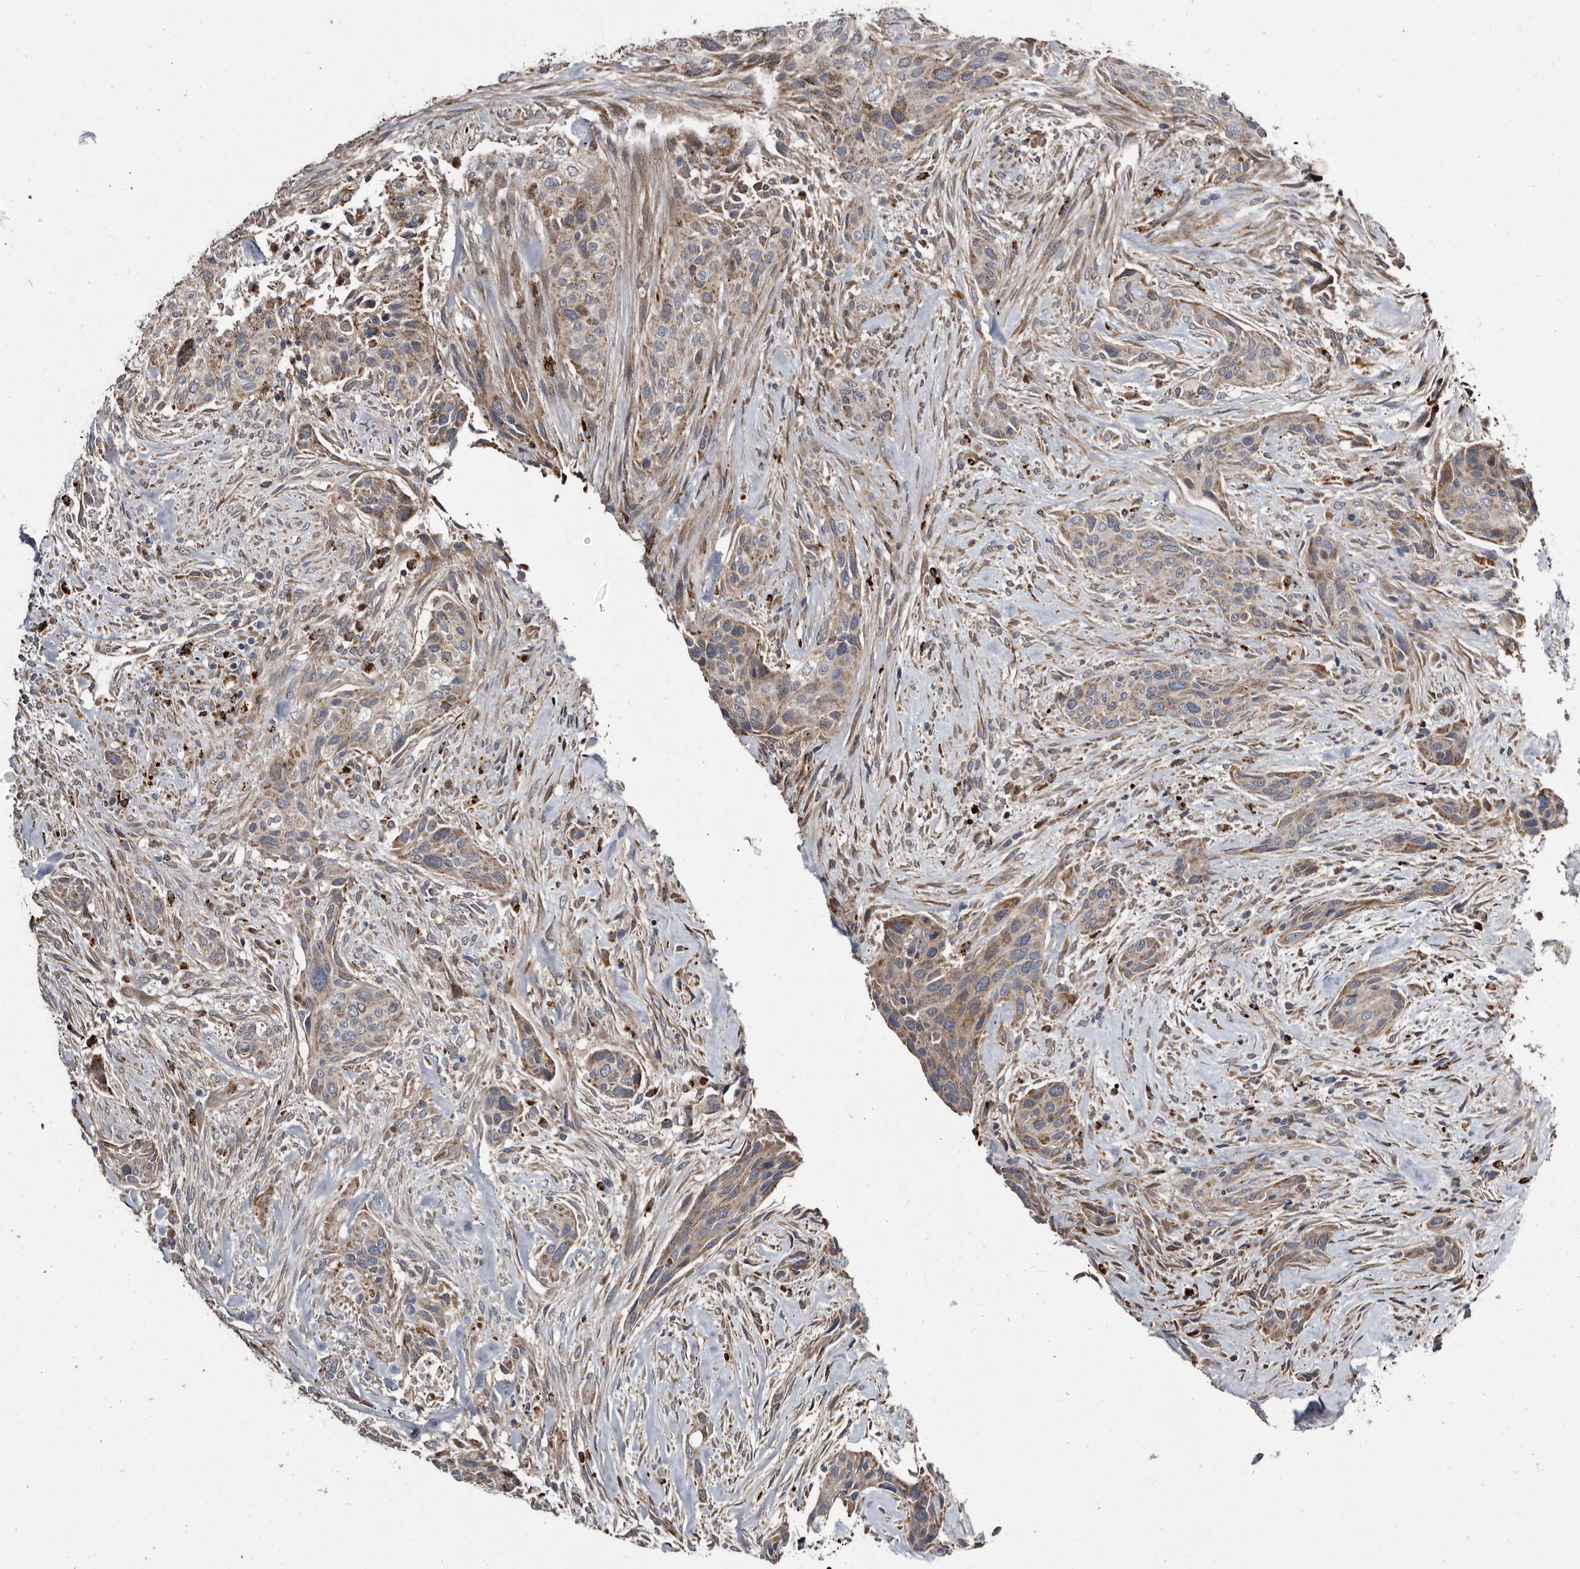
{"staining": {"intensity": "weak", "quantity": ">75%", "location": "cytoplasmic/membranous"}, "tissue": "urothelial cancer", "cell_type": "Tumor cells", "image_type": "cancer", "snomed": [{"axis": "morphology", "description": "Urothelial carcinoma, High grade"}, {"axis": "topography", "description": "Urinary bladder"}], "caption": "The histopathology image displays immunohistochemical staining of urothelial carcinoma (high-grade). There is weak cytoplasmic/membranous staining is seen in about >75% of tumor cells. The staining is performed using DAB (3,3'-diaminobenzidine) brown chromogen to label protein expression. The nuclei are counter-stained blue using hematoxylin.", "gene": "CTSA", "patient": {"sex": "male", "age": 35}}